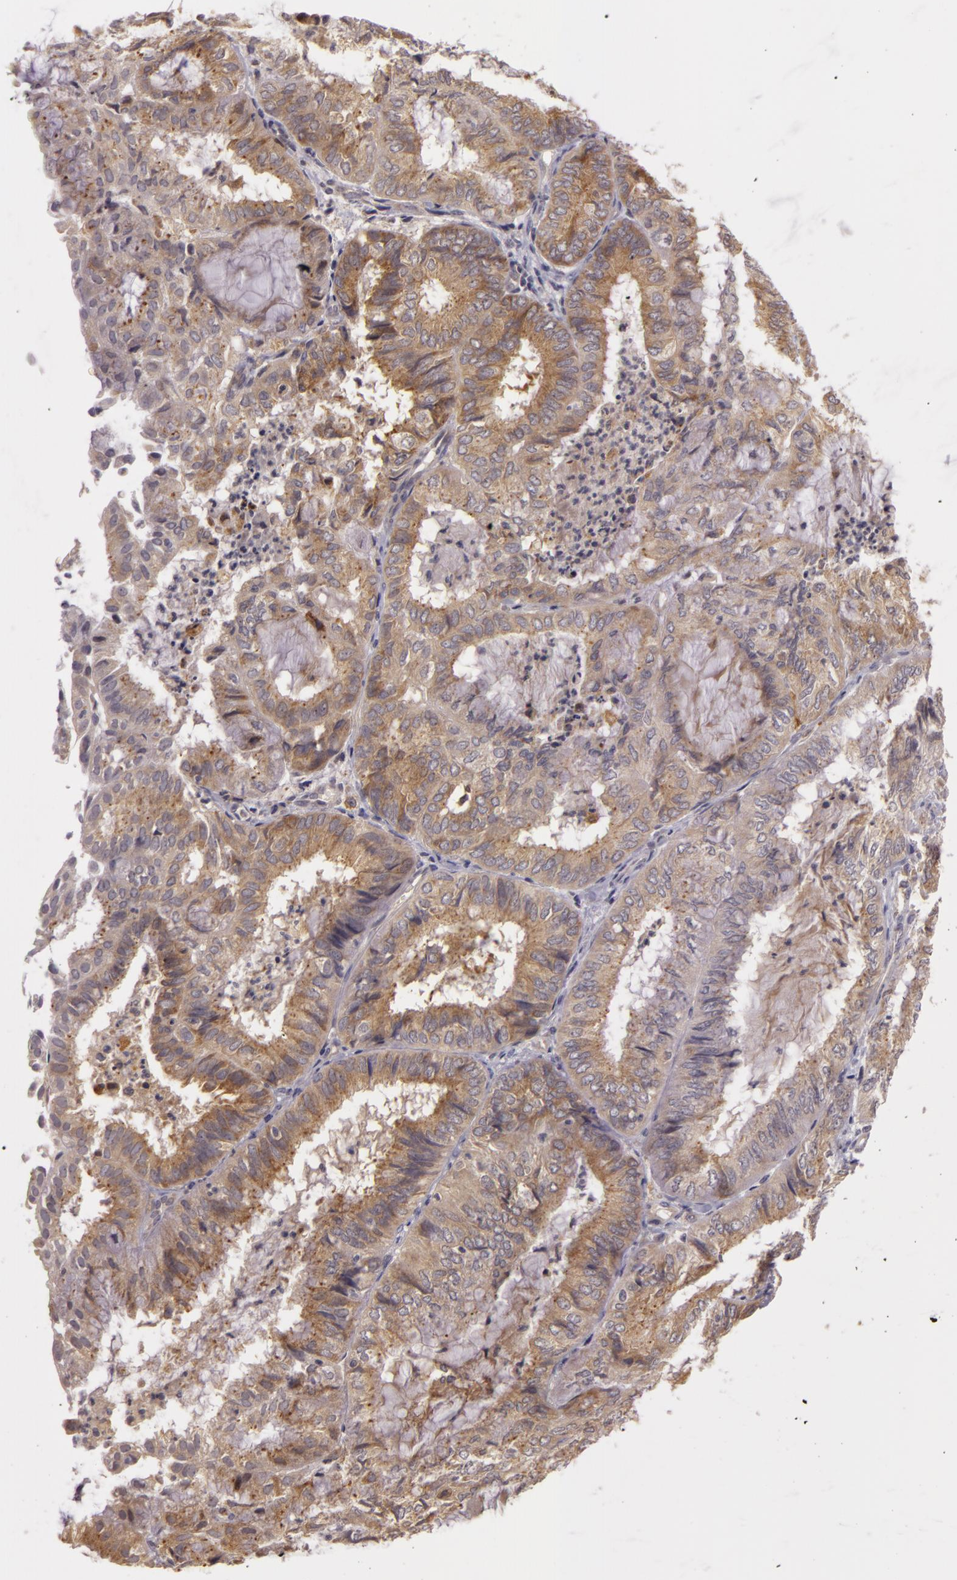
{"staining": {"intensity": "moderate", "quantity": ">75%", "location": "cytoplasmic/membranous"}, "tissue": "endometrial cancer", "cell_type": "Tumor cells", "image_type": "cancer", "snomed": [{"axis": "morphology", "description": "Adenocarcinoma, NOS"}, {"axis": "topography", "description": "Endometrium"}], "caption": "Protein expression analysis of endometrial cancer (adenocarcinoma) exhibits moderate cytoplasmic/membranous positivity in about >75% of tumor cells. (DAB (3,3'-diaminobenzidine) = brown stain, brightfield microscopy at high magnification).", "gene": "PPP1R3F", "patient": {"sex": "female", "age": 59}}